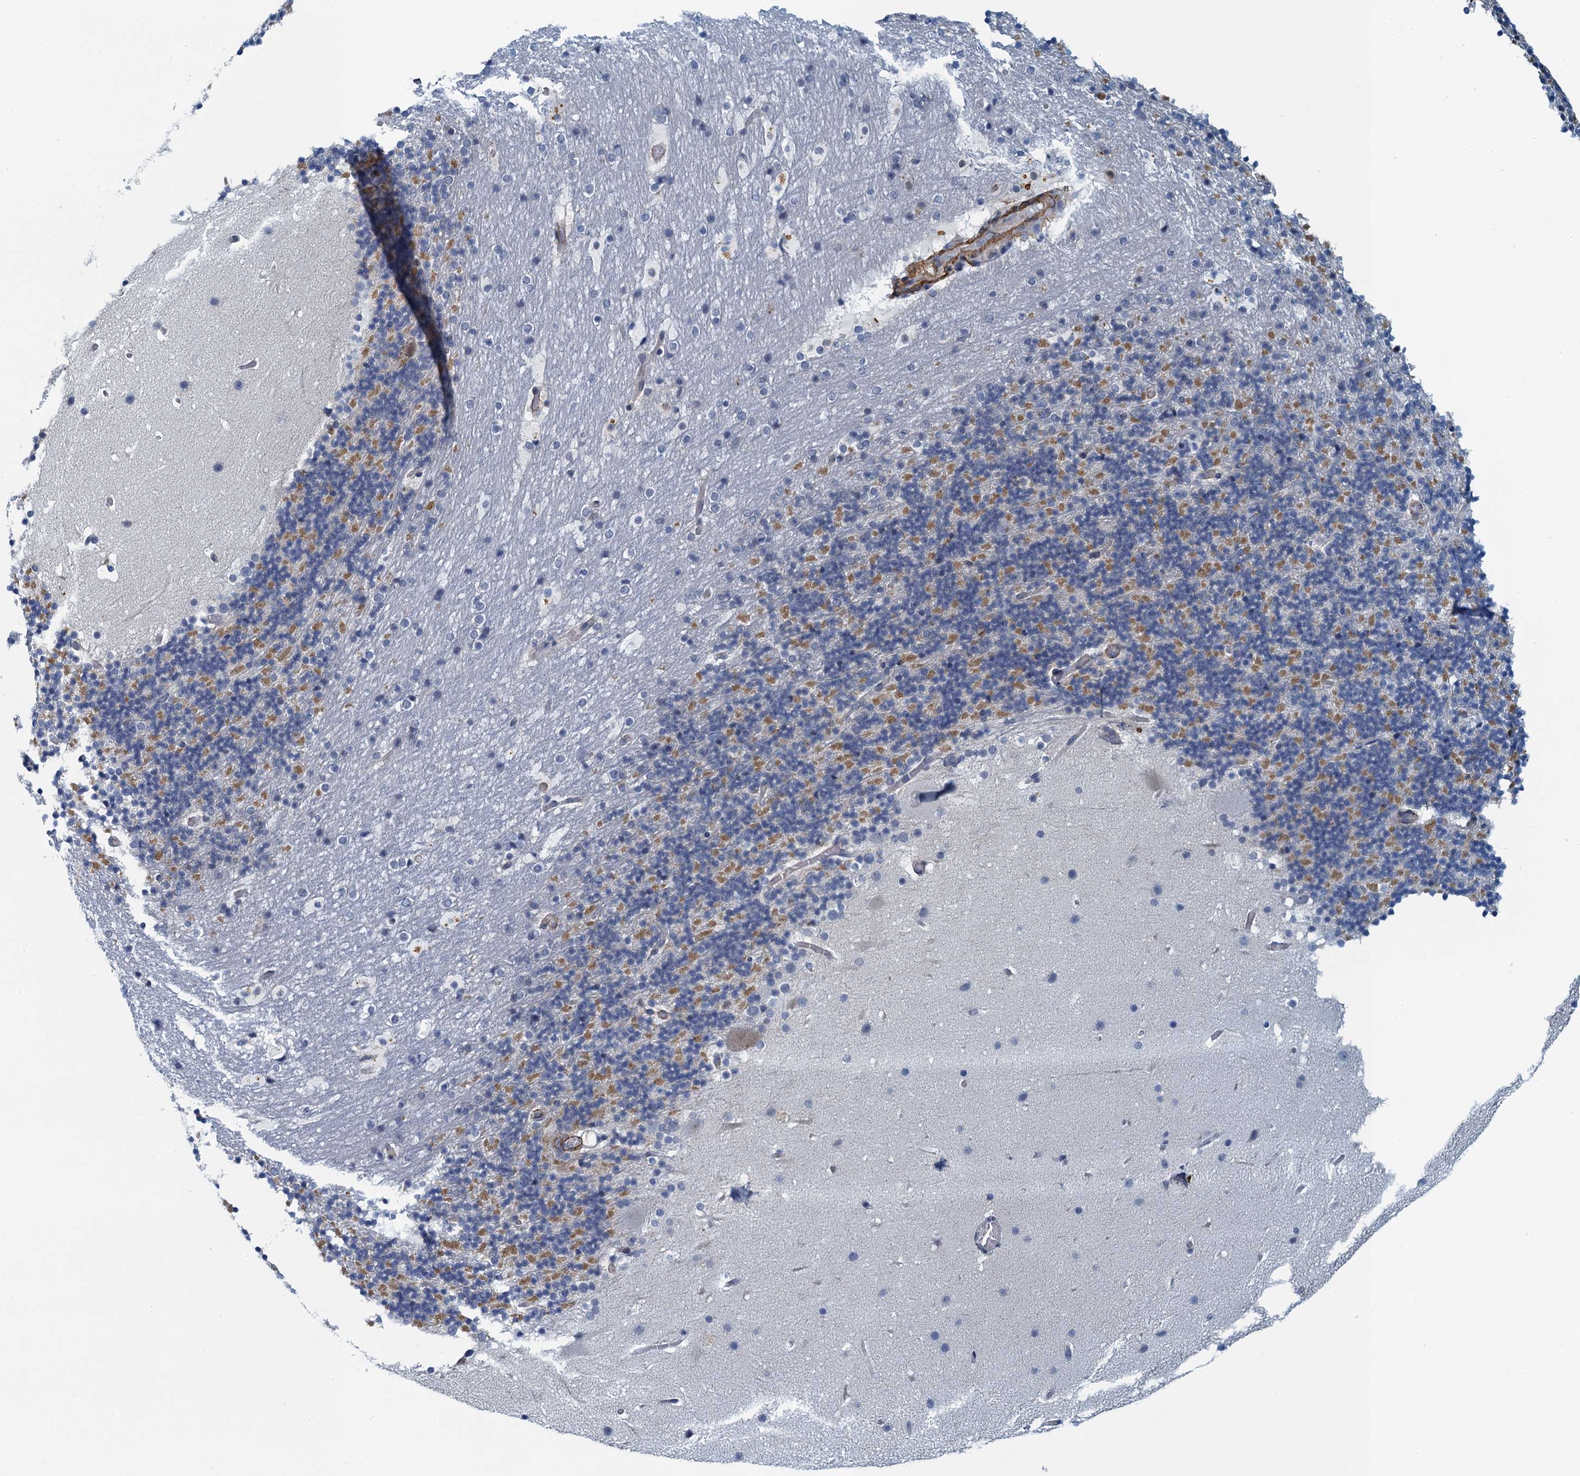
{"staining": {"intensity": "negative", "quantity": "none", "location": "none"}, "tissue": "cerebellum", "cell_type": "Cells in granular layer", "image_type": "normal", "snomed": [{"axis": "morphology", "description": "Normal tissue, NOS"}, {"axis": "topography", "description": "Cerebellum"}], "caption": "This is a micrograph of IHC staining of benign cerebellum, which shows no staining in cells in granular layer. (DAB (3,3'-diaminobenzidine) immunohistochemistry (IHC) visualized using brightfield microscopy, high magnification).", "gene": "ALG2", "patient": {"sex": "male", "age": 57}}